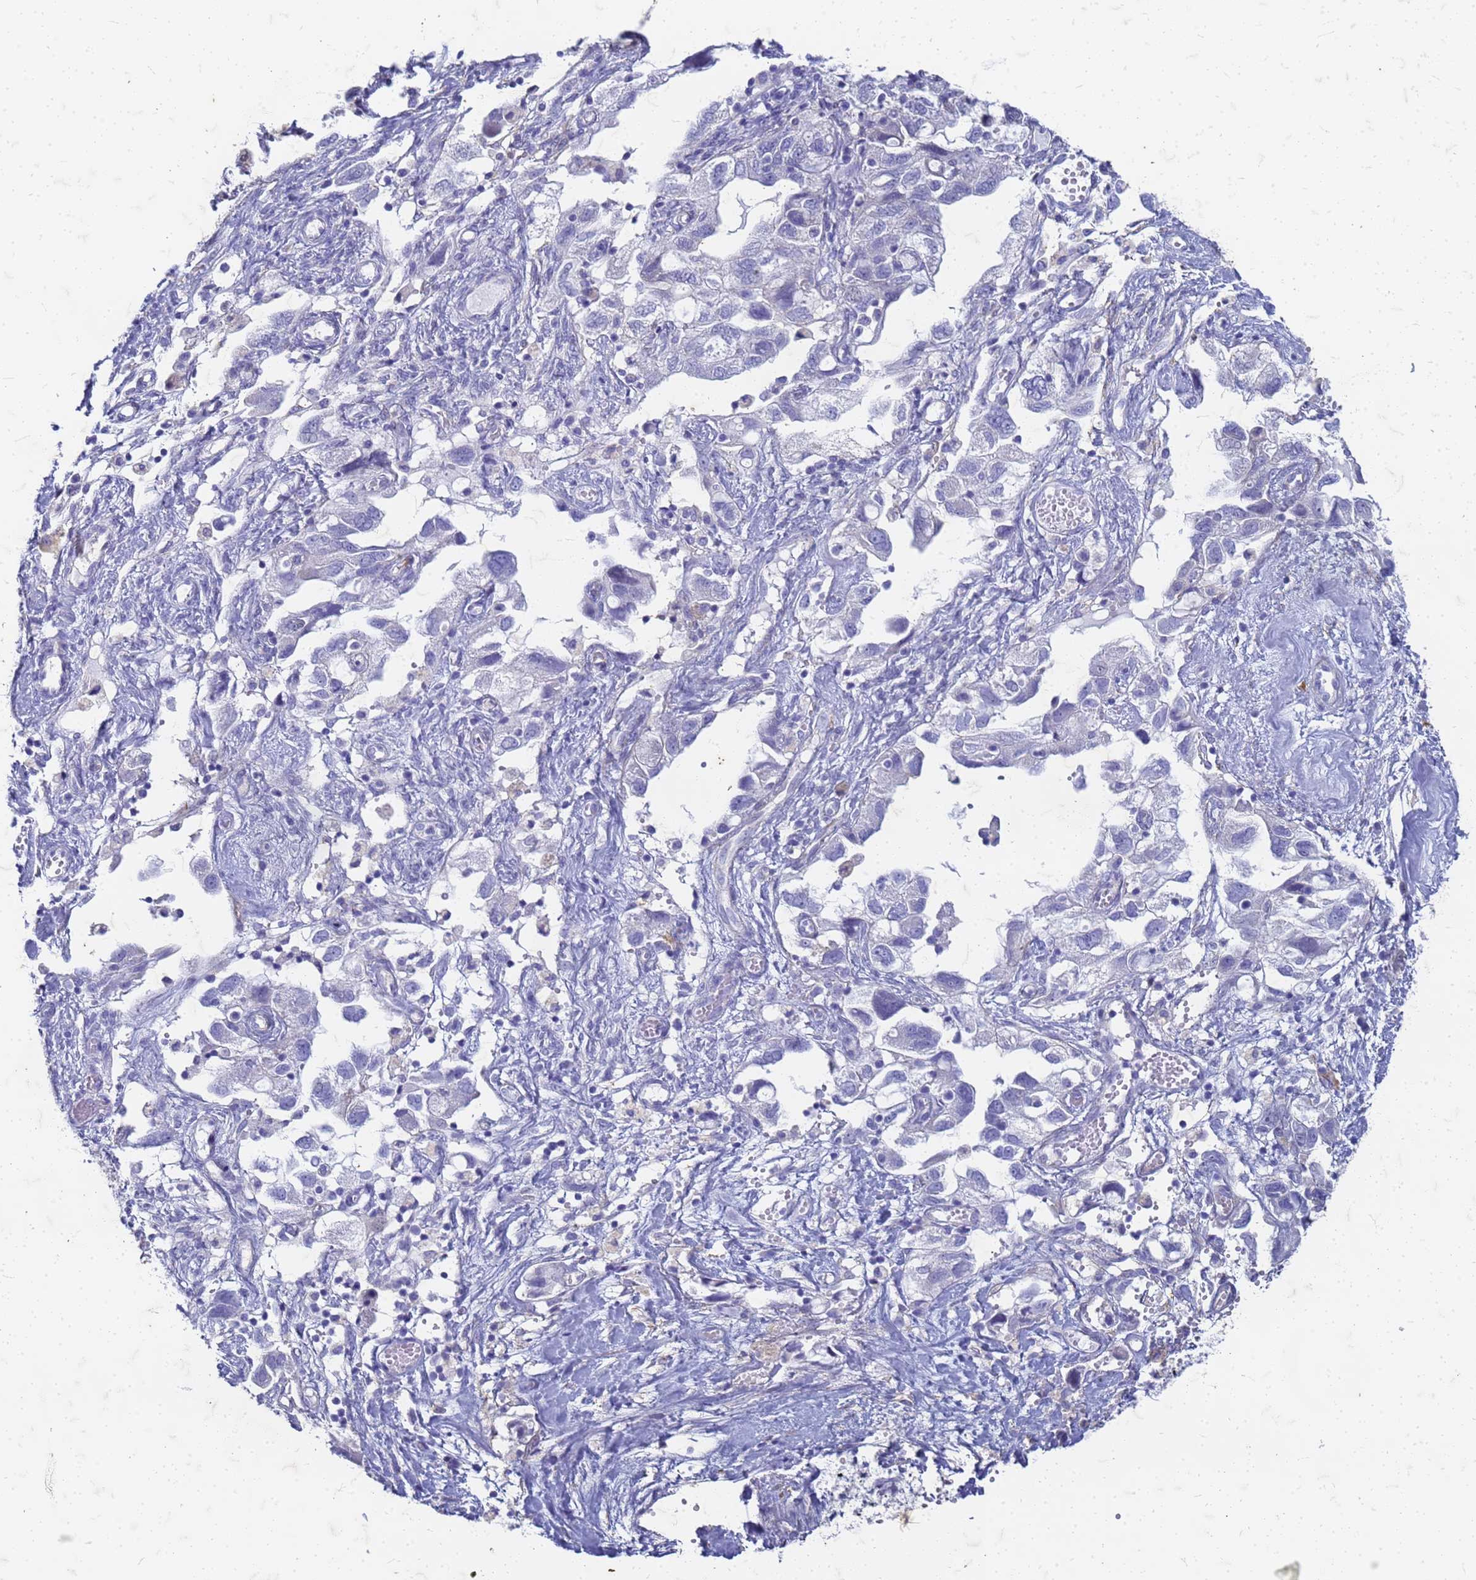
{"staining": {"intensity": "negative", "quantity": "none", "location": "none"}, "tissue": "ovarian cancer", "cell_type": "Tumor cells", "image_type": "cancer", "snomed": [{"axis": "morphology", "description": "Carcinoma, NOS"}, {"axis": "morphology", "description": "Cystadenocarcinoma, serous, NOS"}, {"axis": "topography", "description": "Ovary"}], "caption": "Tumor cells show no significant protein expression in ovarian cancer.", "gene": "TRIM64B", "patient": {"sex": "female", "age": 69}}